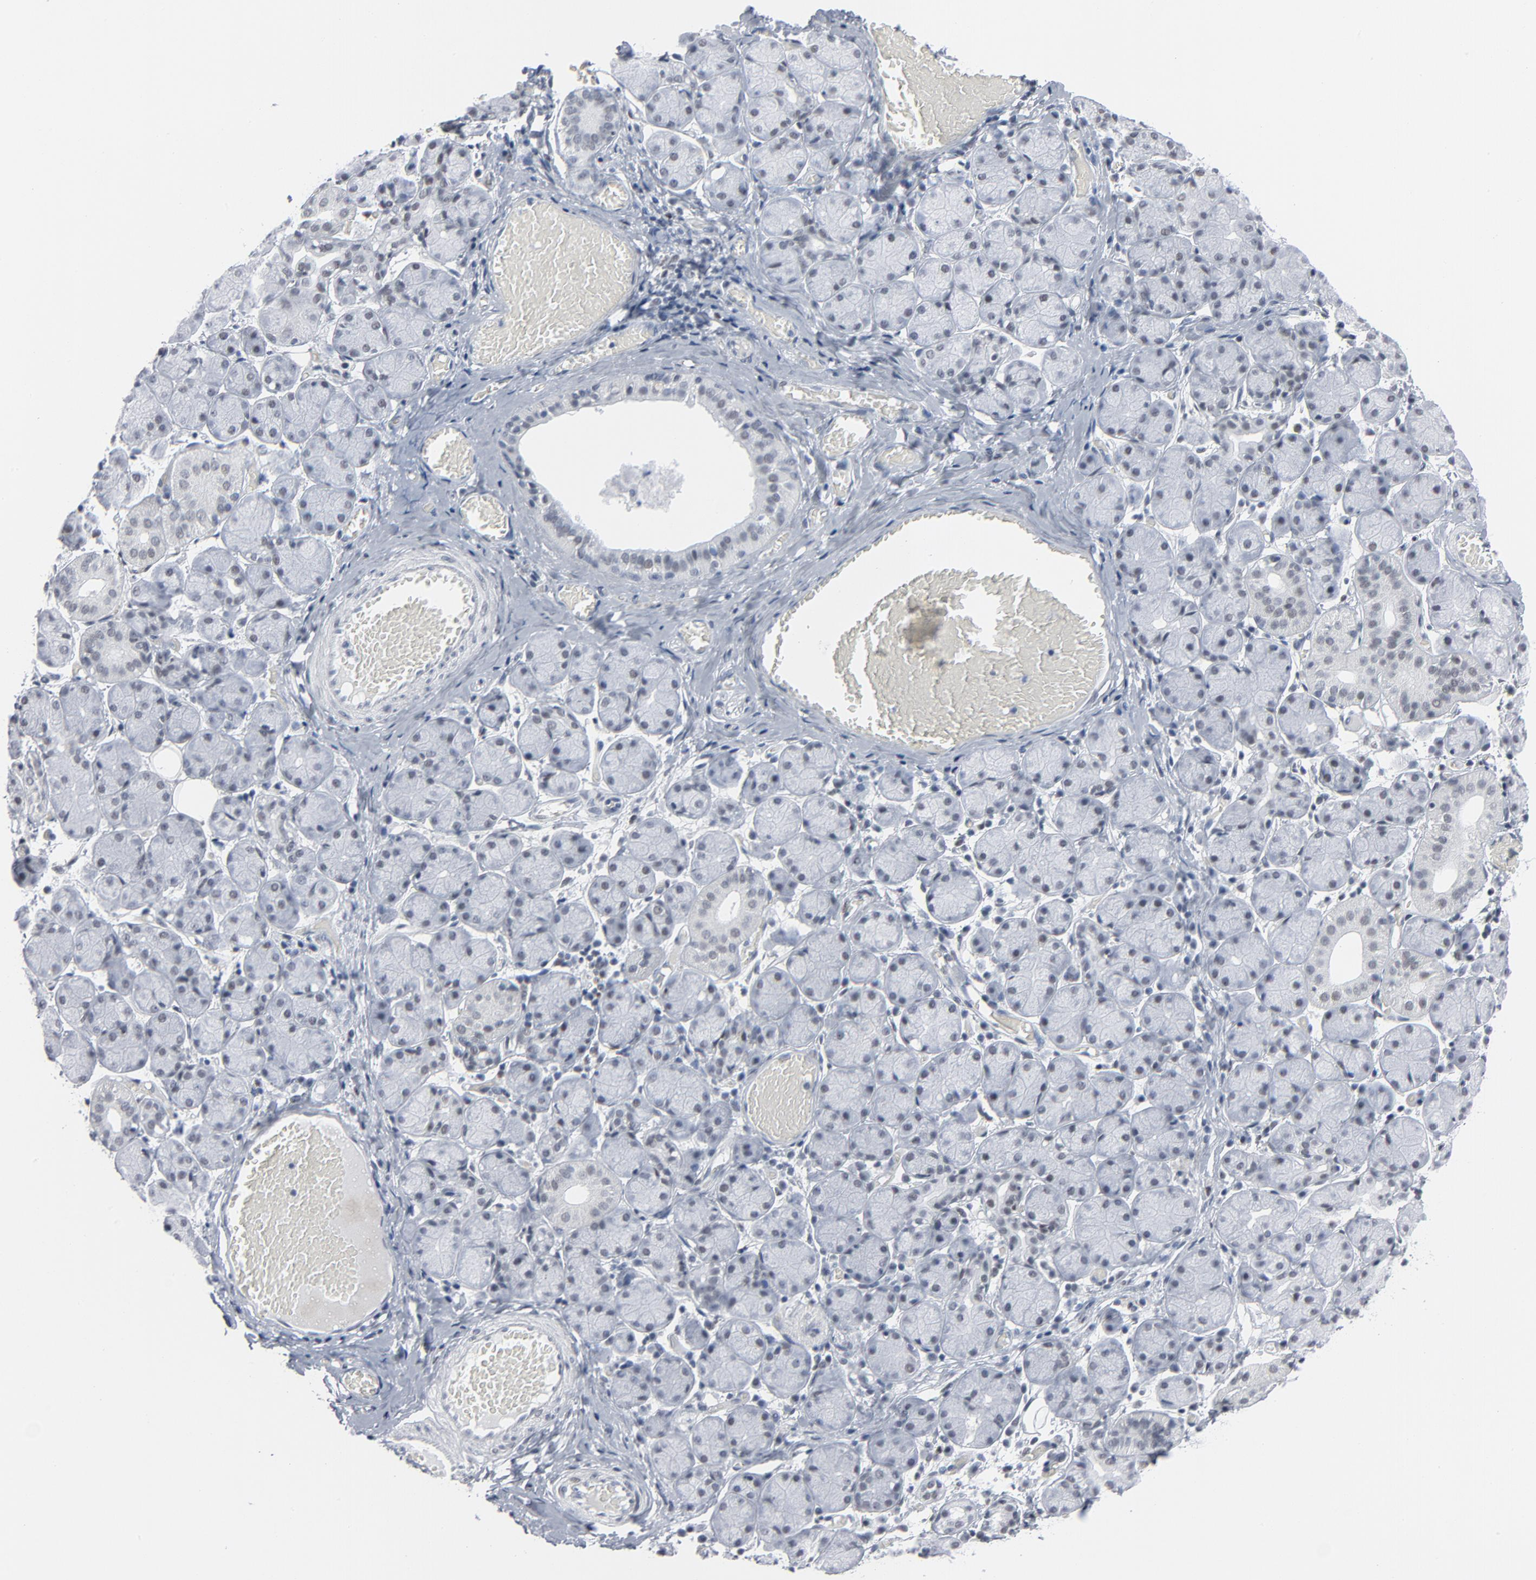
{"staining": {"intensity": "weak", "quantity": "<25%", "location": "nuclear"}, "tissue": "salivary gland", "cell_type": "Glandular cells", "image_type": "normal", "snomed": [{"axis": "morphology", "description": "Normal tissue, NOS"}, {"axis": "topography", "description": "Salivary gland"}], "caption": "A high-resolution histopathology image shows immunohistochemistry (IHC) staining of normal salivary gland, which shows no significant positivity in glandular cells.", "gene": "SIRT1", "patient": {"sex": "female", "age": 24}}